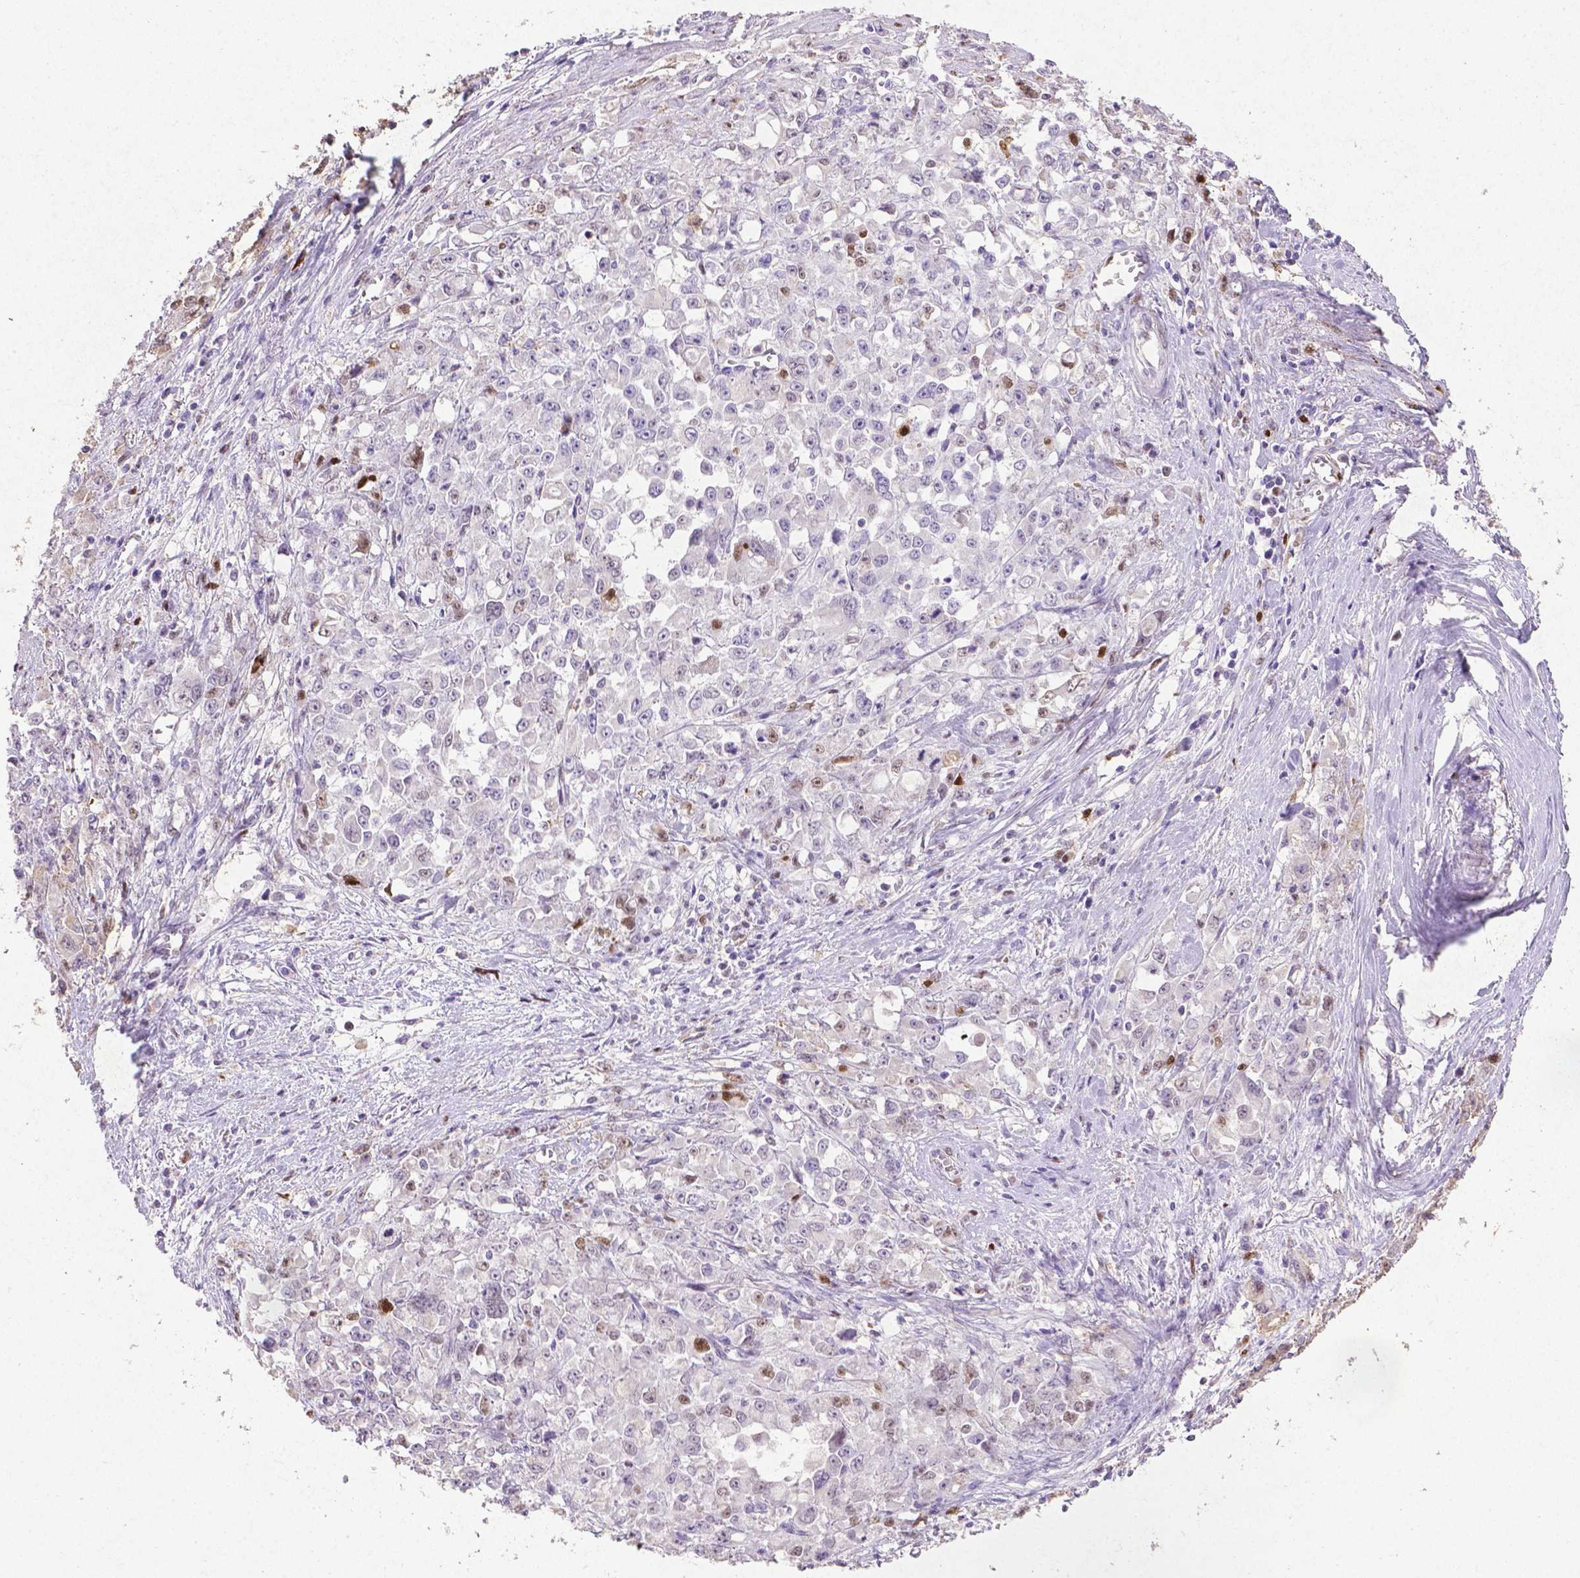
{"staining": {"intensity": "moderate", "quantity": "<25%", "location": "nuclear"}, "tissue": "stomach cancer", "cell_type": "Tumor cells", "image_type": "cancer", "snomed": [{"axis": "morphology", "description": "Adenocarcinoma, NOS"}, {"axis": "topography", "description": "Stomach"}], "caption": "Tumor cells show low levels of moderate nuclear expression in approximately <25% of cells in stomach adenocarcinoma.", "gene": "CDKN1A", "patient": {"sex": "female", "age": 76}}